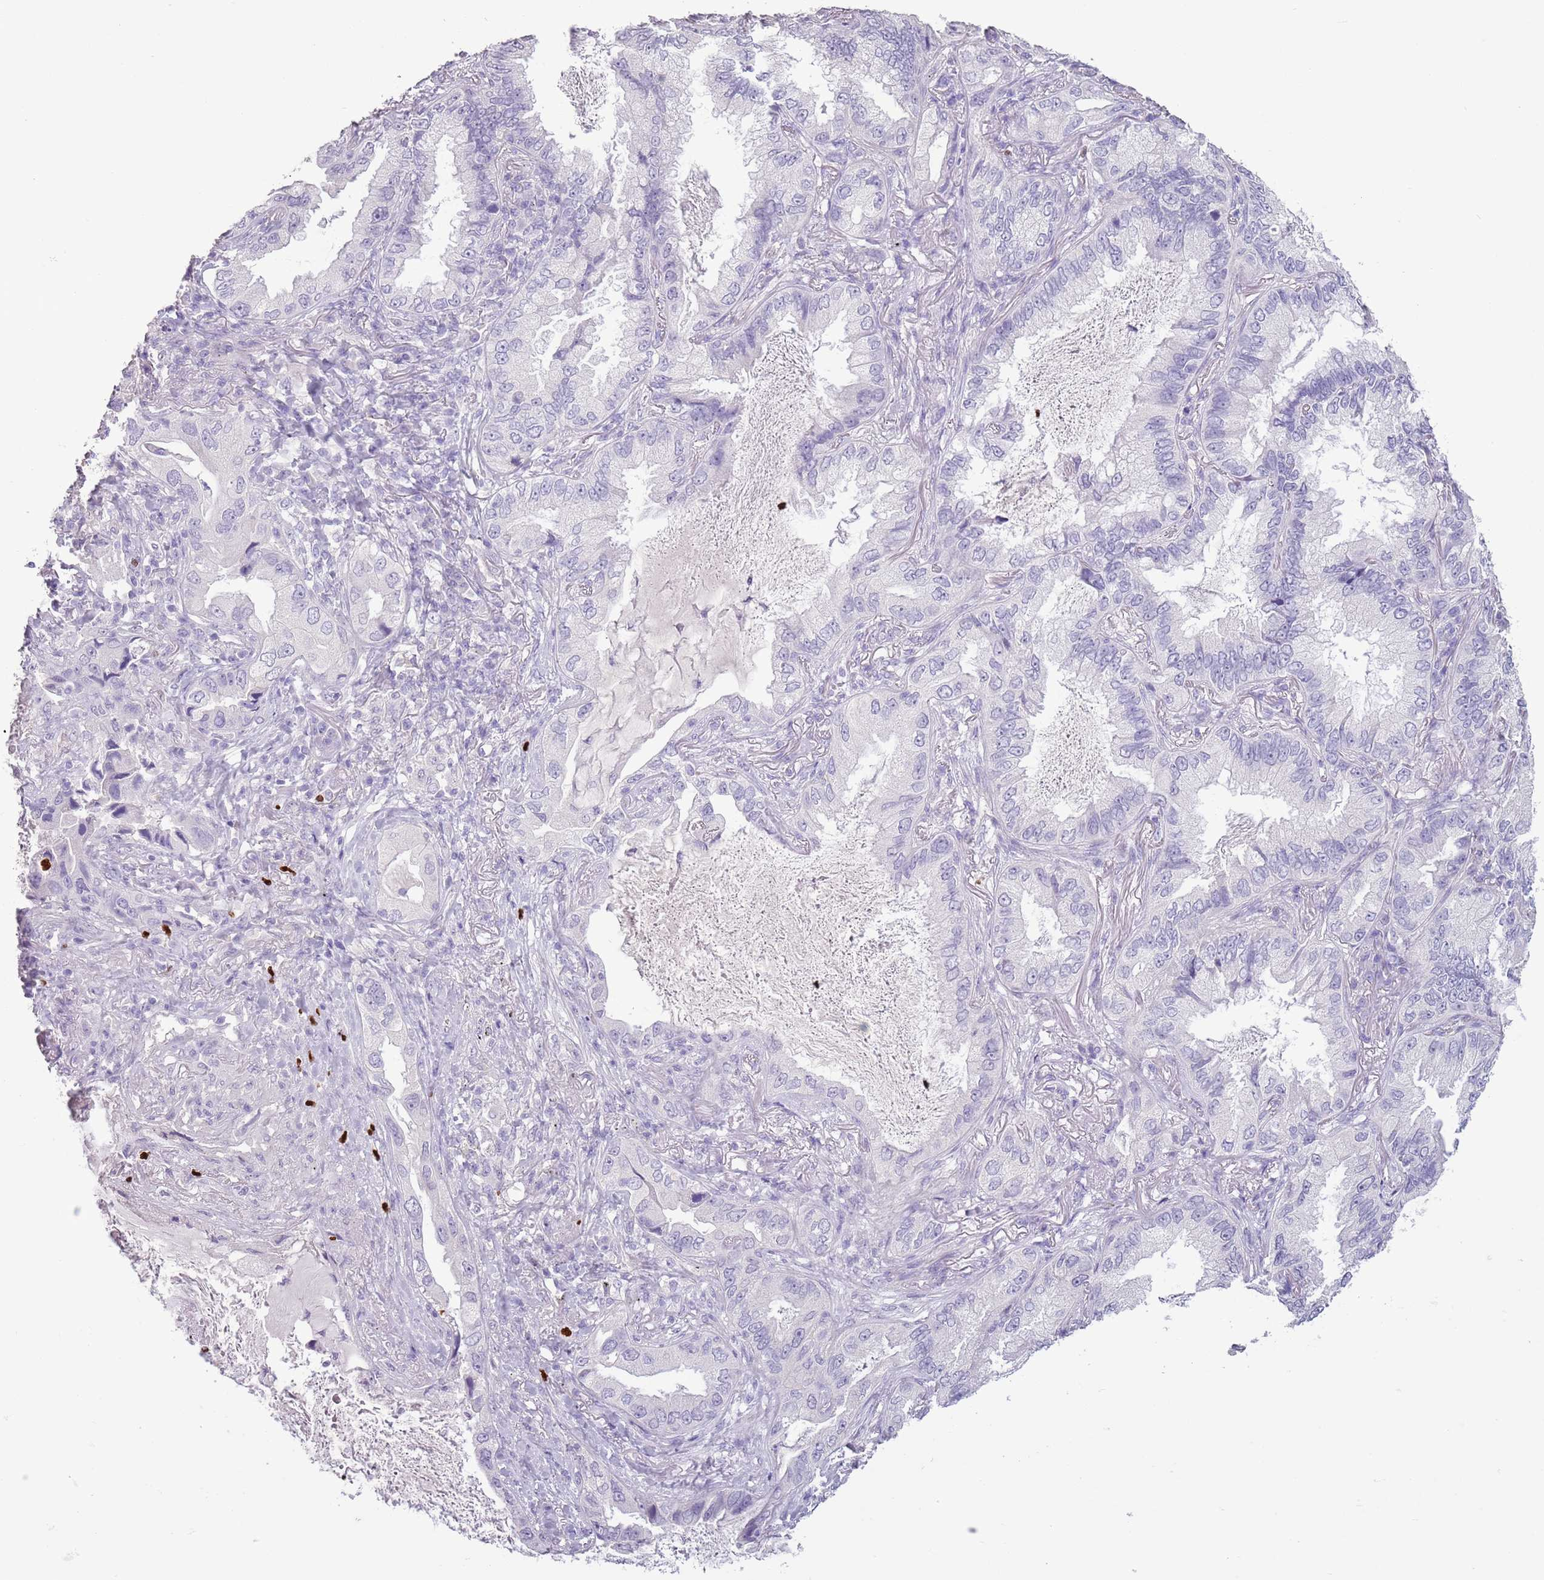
{"staining": {"intensity": "negative", "quantity": "none", "location": "none"}, "tissue": "lung cancer", "cell_type": "Tumor cells", "image_type": "cancer", "snomed": [{"axis": "morphology", "description": "Adenocarcinoma, NOS"}, {"axis": "topography", "description": "Lung"}], "caption": "This is an immunohistochemistry (IHC) photomicrograph of lung adenocarcinoma. There is no positivity in tumor cells.", "gene": "CELF6", "patient": {"sex": "female", "age": 69}}